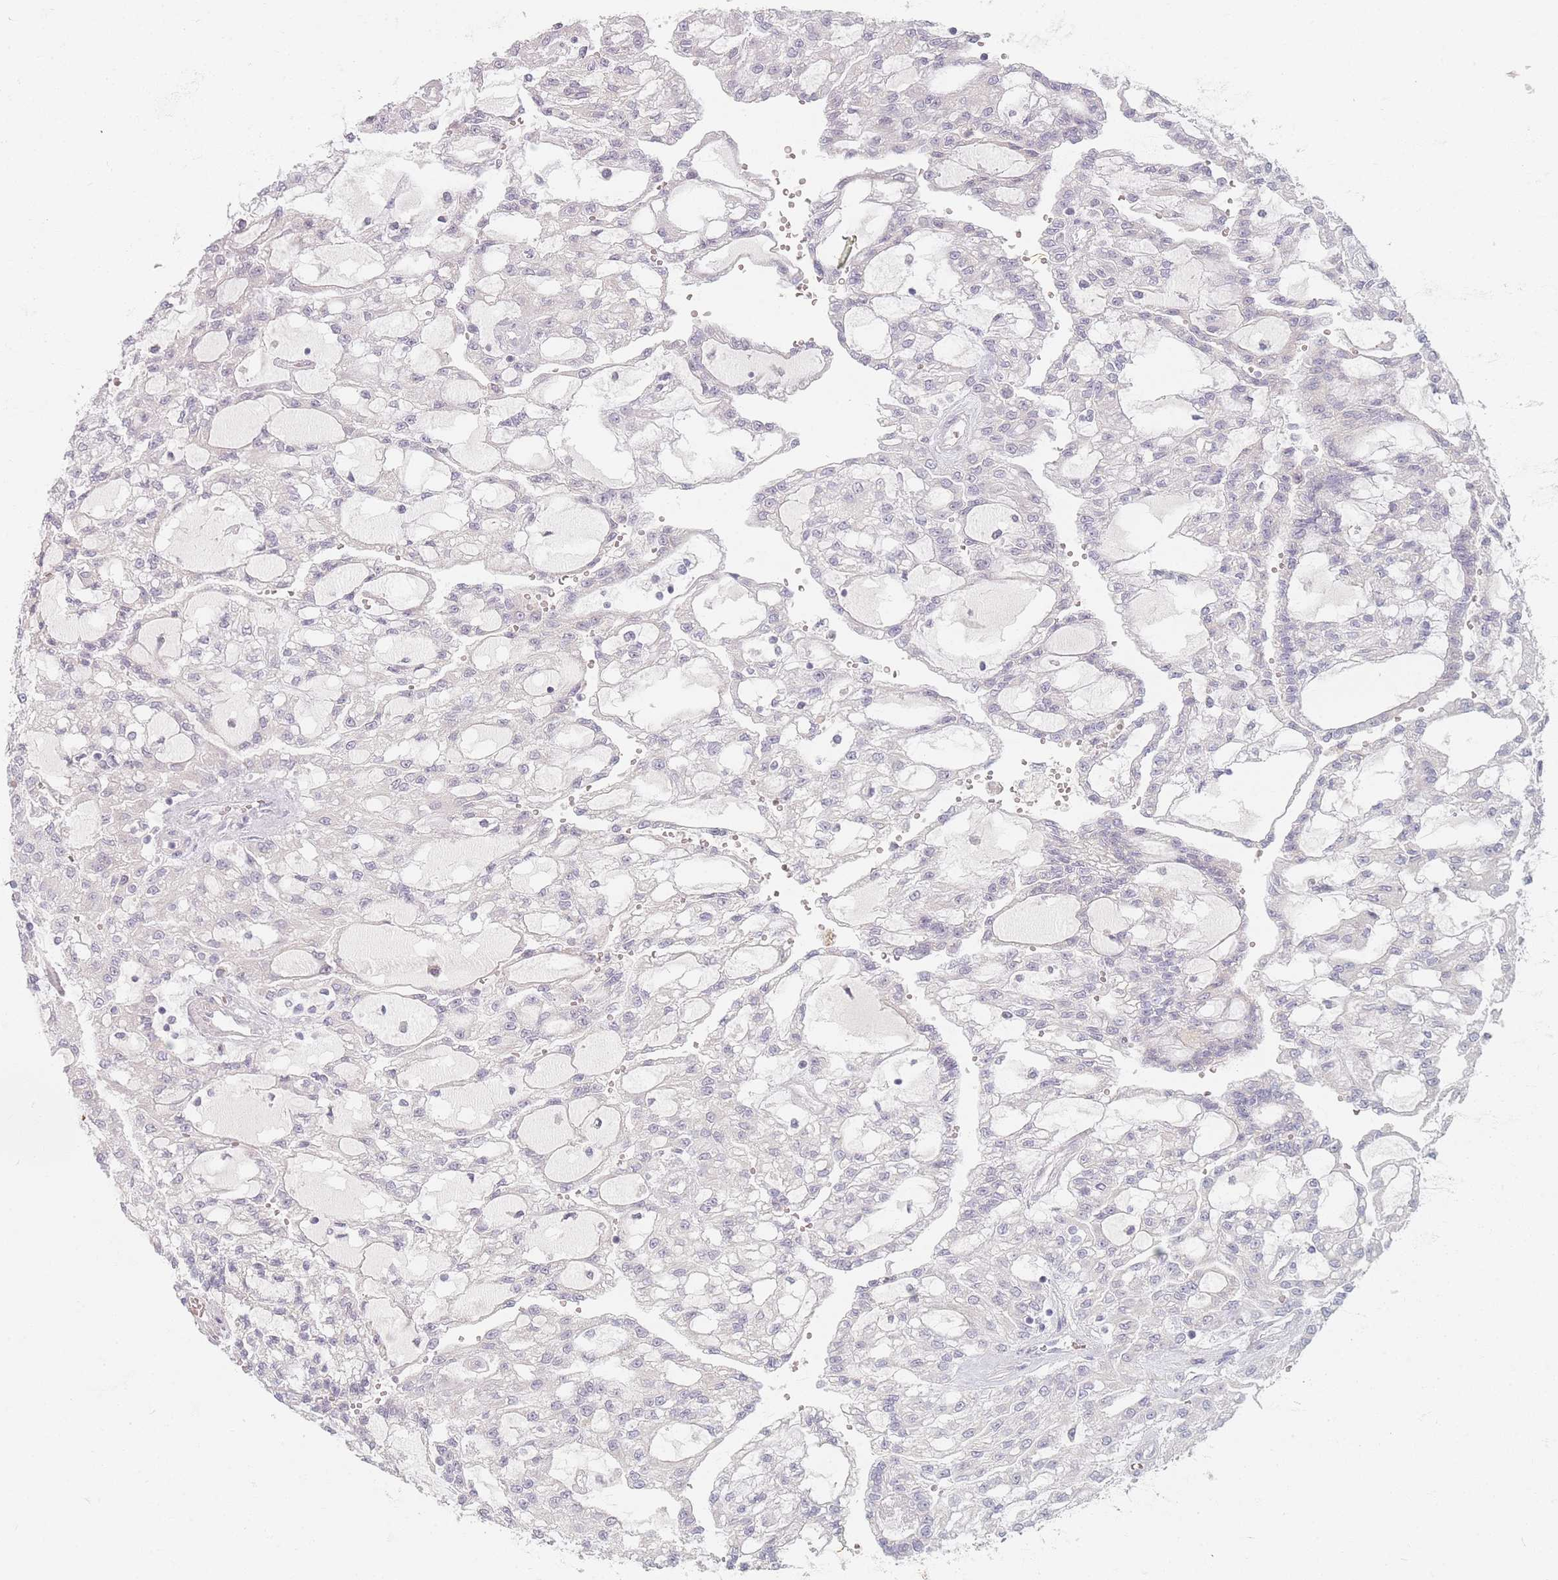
{"staining": {"intensity": "negative", "quantity": "none", "location": "none"}, "tissue": "renal cancer", "cell_type": "Tumor cells", "image_type": "cancer", "snomed": [{"axis": "morphology", "description": "Adenocarcinoma, NOS"}, {"axis": "topography", "description": "Kidney"}], "caption": "IHC histopathology image of neoplastic tissue: renal cancer (adenocarcinoma) stained with DAB (3,3'-diaminobenzidine) exhibits no significant protein staining in tumor cells. (Stains: DAB (3,3'-diaminobenzidine) immunohistochemistry (IHC) with hematoxylin counter stain, Microscopy: brightfield microscopy at high magnification).", "gene": "TMOD1", "patient": {"sex": "male", "age": 63}}